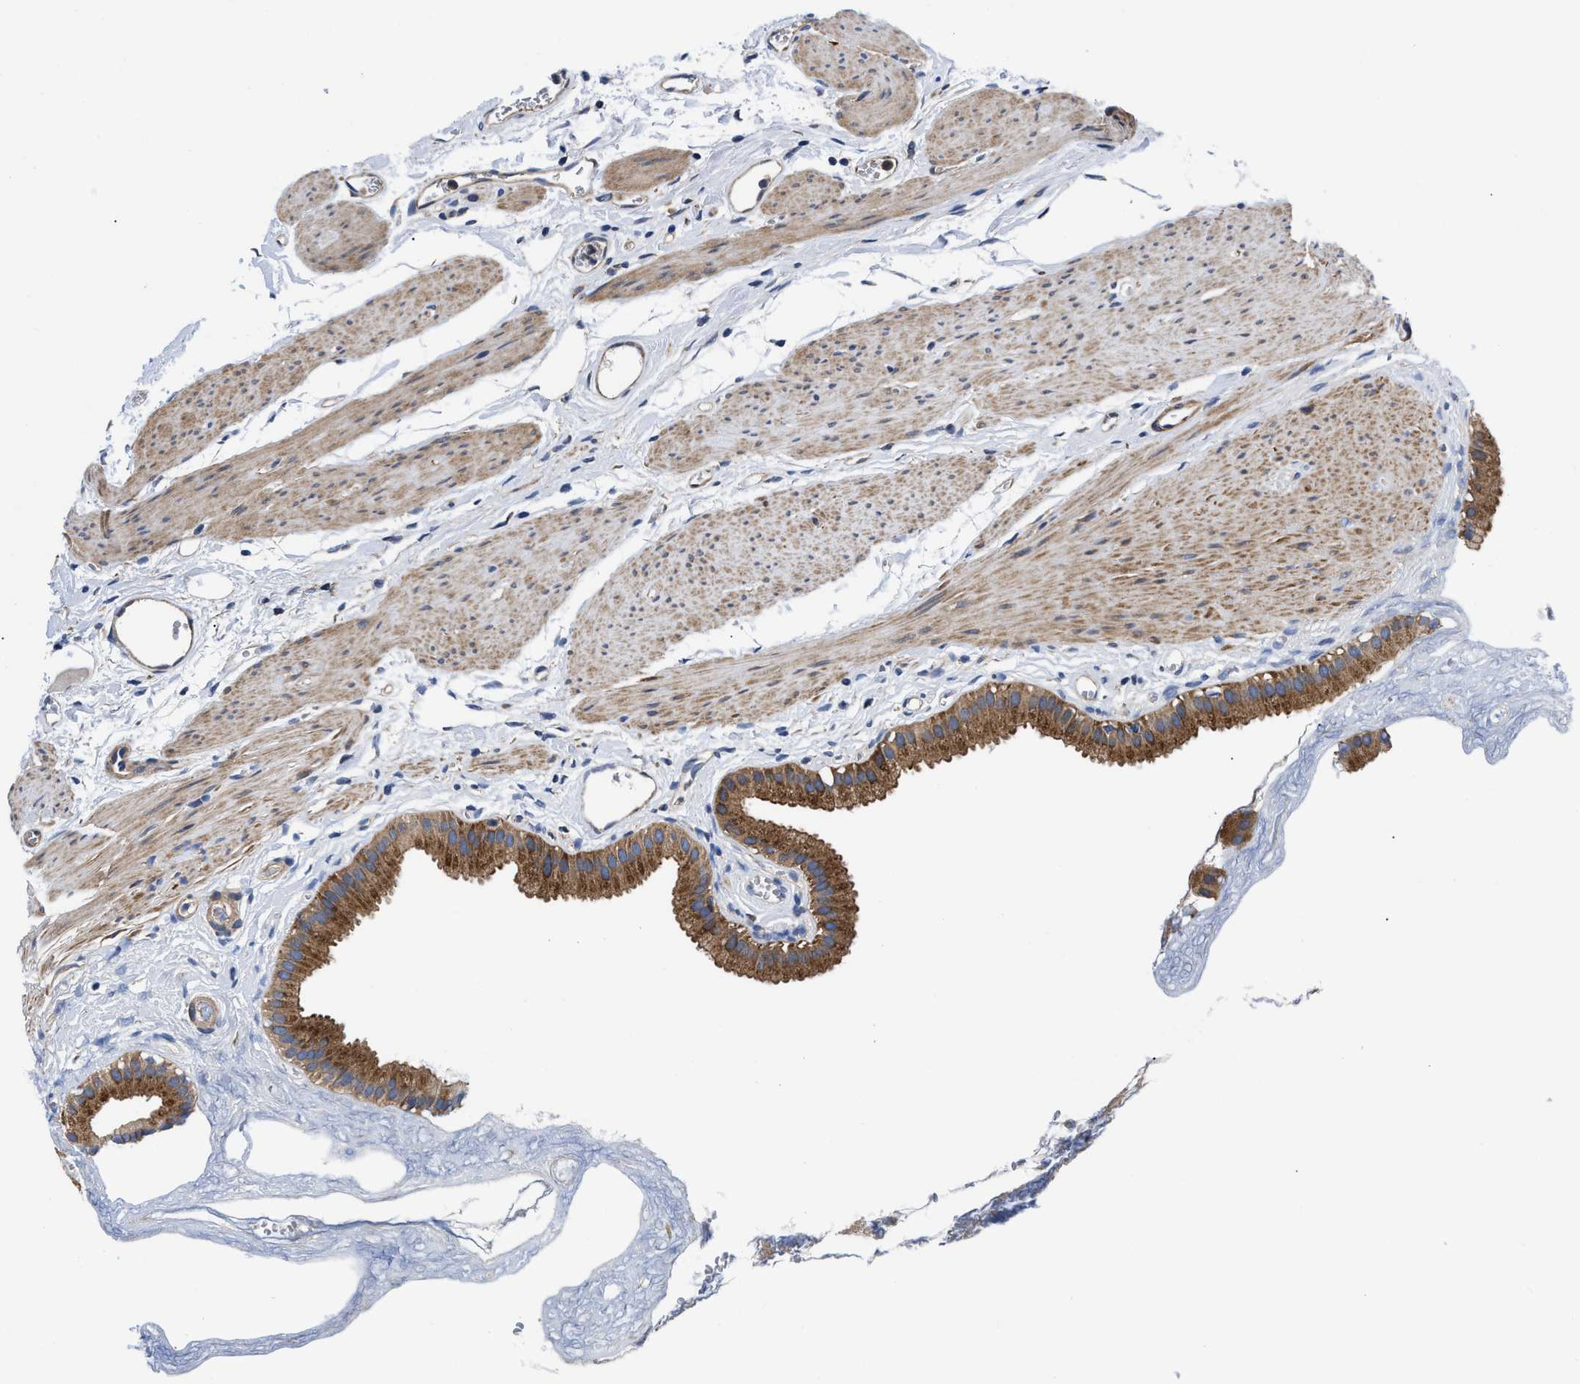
{"staining": {"intensity": "moderate", "quantity": ">75%", "location": "cytoplasmic/membranous"}, "tissue": "gallbladder", "cell_type": "Glandular cells", "image_type": "normal", "snomed": [{"axis": "morphology", "description": "Normal tissue, NOS"}, {"axis": "topography", "description": "Gallbladder"}], "caption": "Normal gallbladder exhibits moderate cytoplasmic/membranous staining in approximately >75% of glandular cells, visualized by immunohistochemistry. (Stains: DAB in brown, nuclei in blue, Microscopy: brightfield microscopy at high magnification).", "gene": "SPAST", "patient": {"sex": "female", "age": 64}}